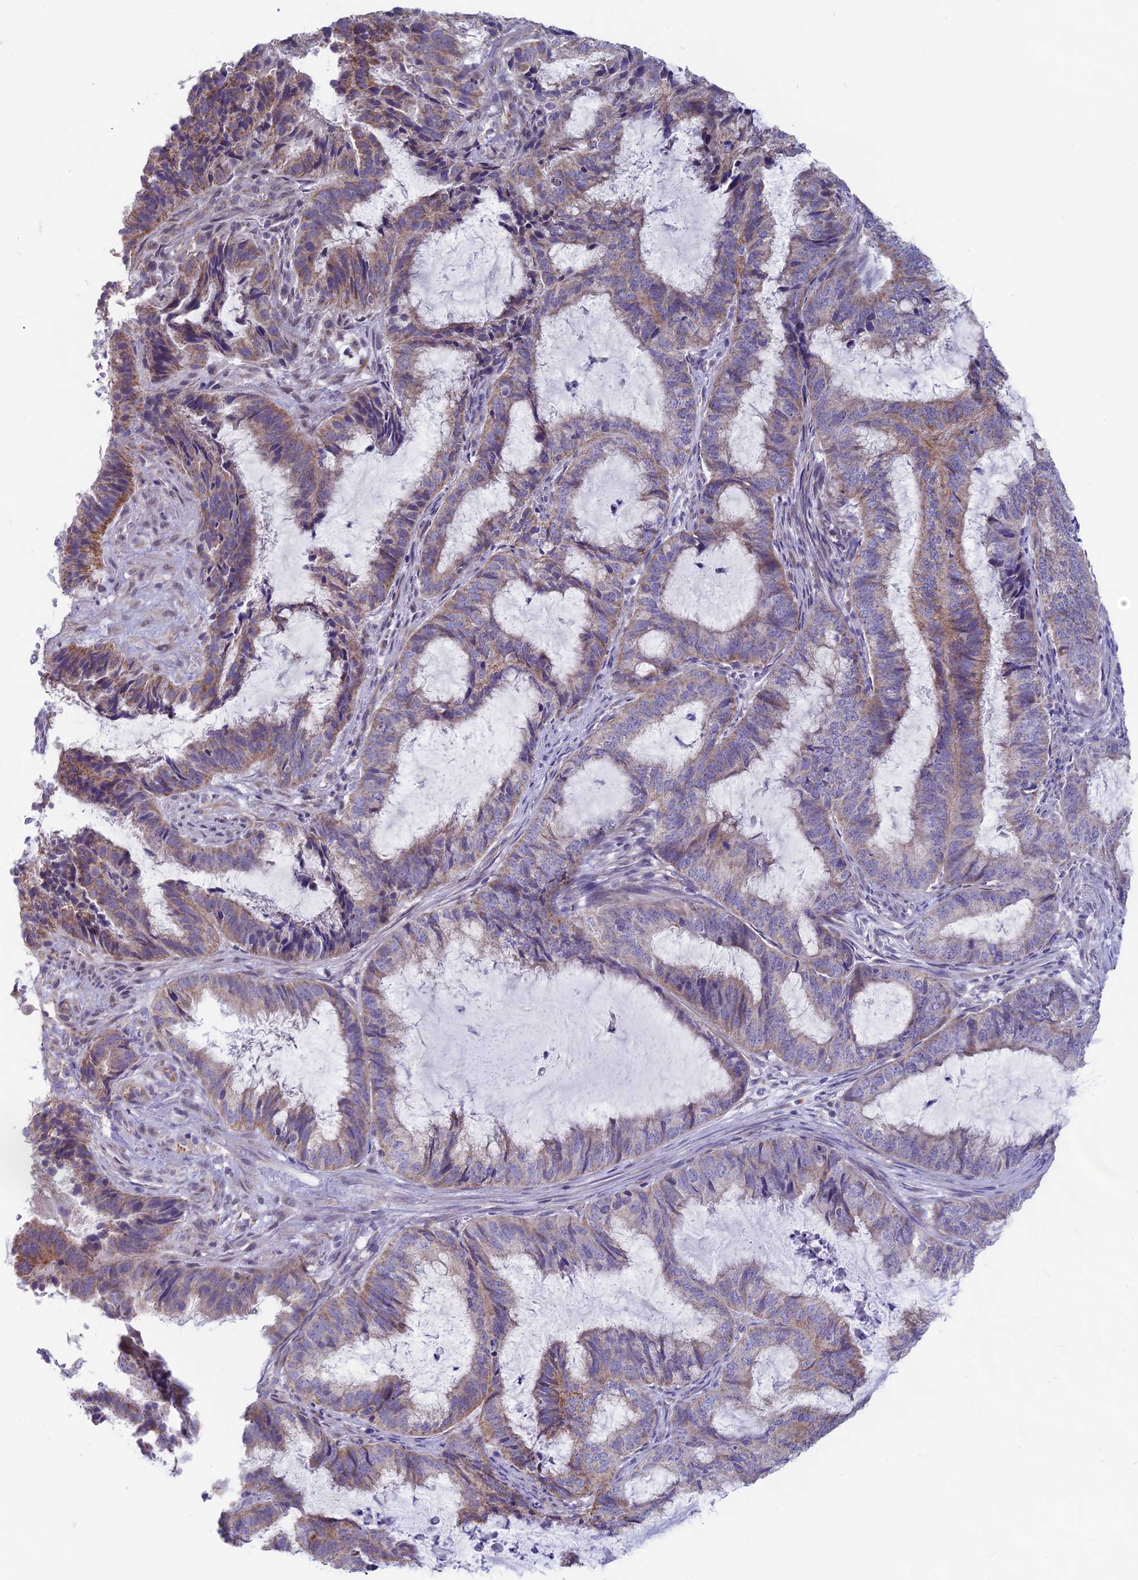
{"staining": {"intensity": "weak", "quantity": "25%-75%", "location": "cytoplasmic/membranous"}, "tissue": "endometrial cancer", "cell_type": "Tumor cells", "image_type": "cancer", "snomed": [{"axis": "morphology", "description": "Adenocarcinoma, NOS"}, {"axis": "topography", "description": "Endometrium"}], "caption": "This micrograph shows immunohistochemistry staining of human adenocarcinoma (endometrial), with low weak cytoplasmic/membranous positivity in about 25%-75% of tumor cells.", "gene": "PLAC9", "patient": {"sex": "female", "age": 51}}